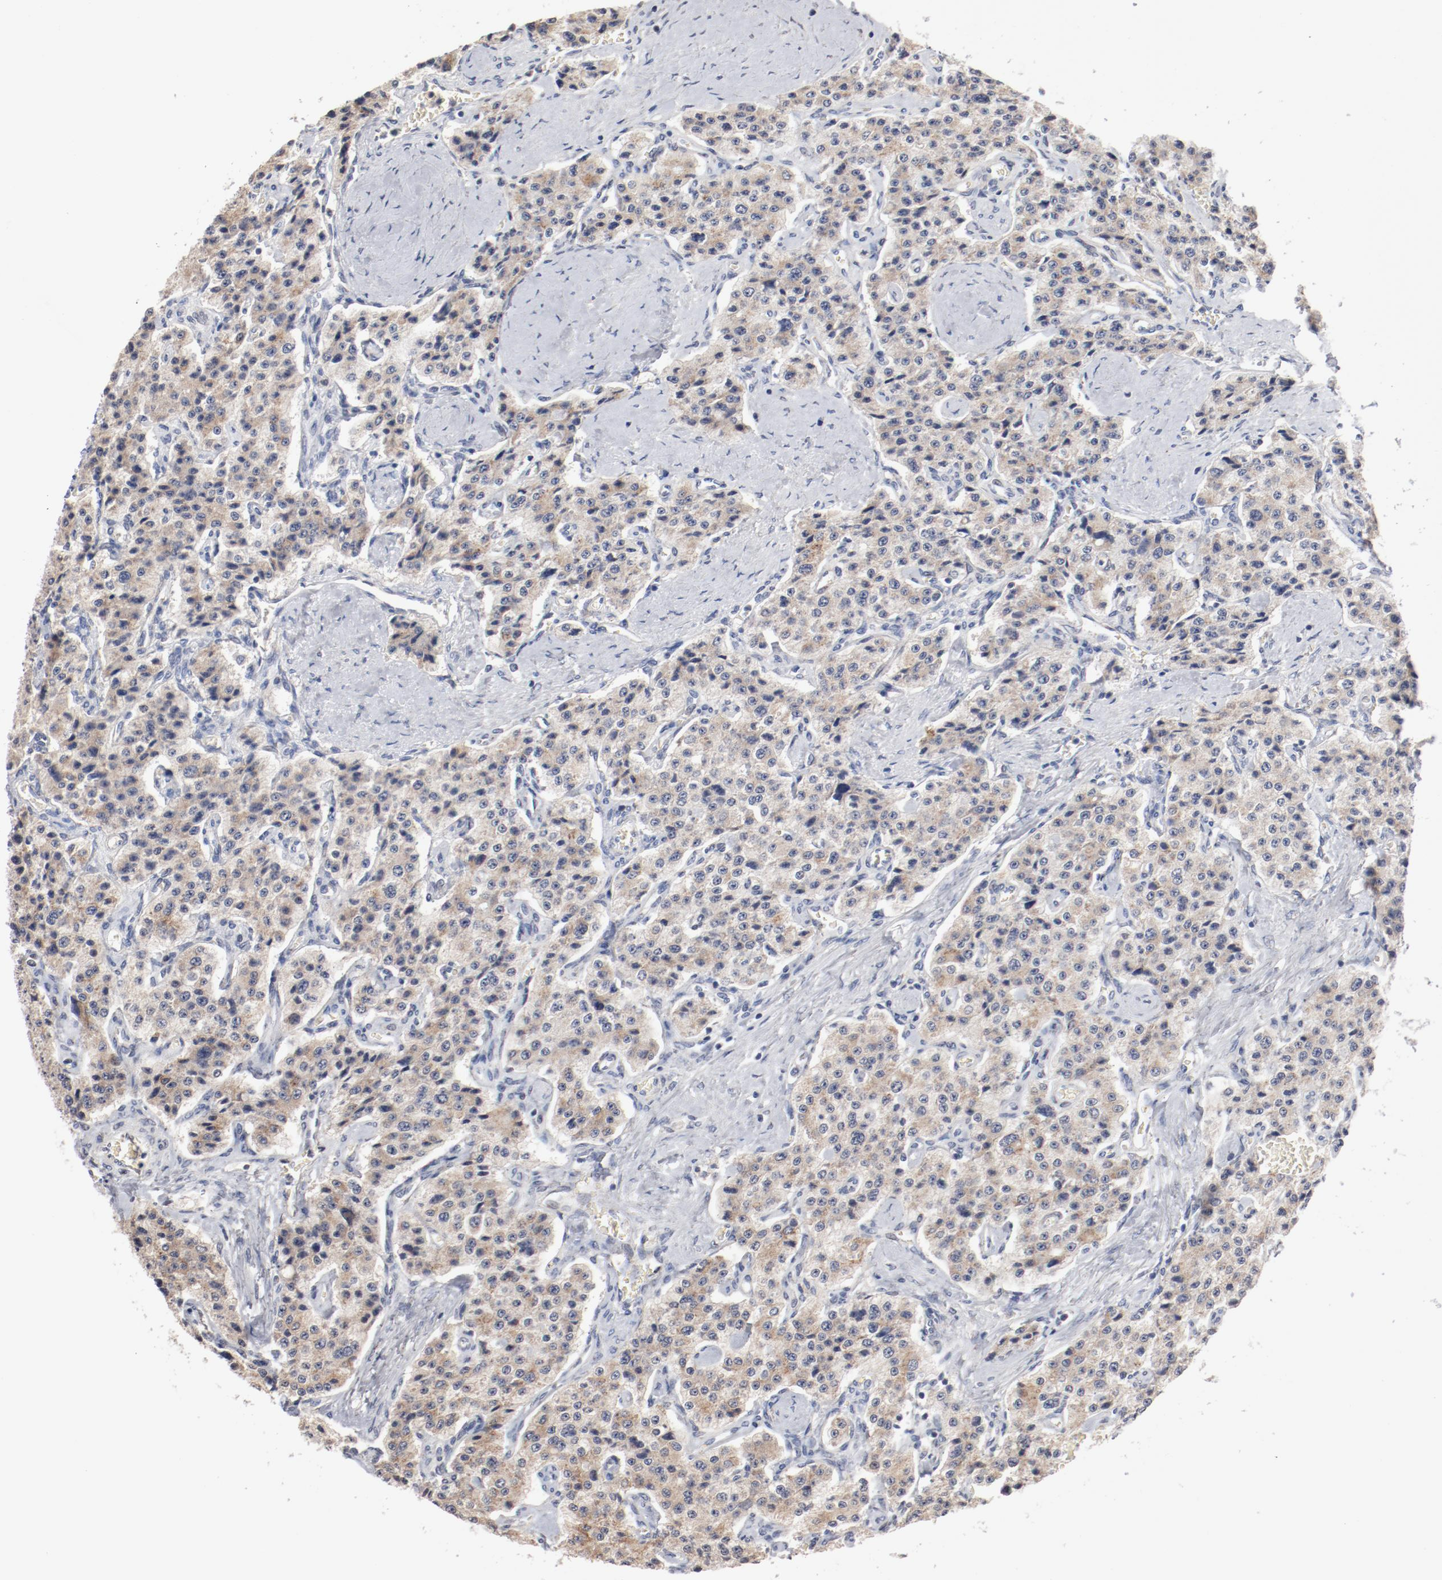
{"staining": {"intensity": "moderate", "quantity": ">75%", "location": "cytoplasmic/membranous"}, "tissue": "carcinoid", "cell_type": "Tumor cells", "image_type": "cancer", "snomed": [{"axis": "morphology", "description": "Carcinoid, malignant, NOS"}, {"axis": "topography", "description": "Small intestine"}], "caption": "Protein staining of carcinoid tissue exhibits moderate cytoplasmic/membranous staining in approximately >75% of tumor cells.", "gene": "AK7", "patient": {"sex": "male", "age": 52}}